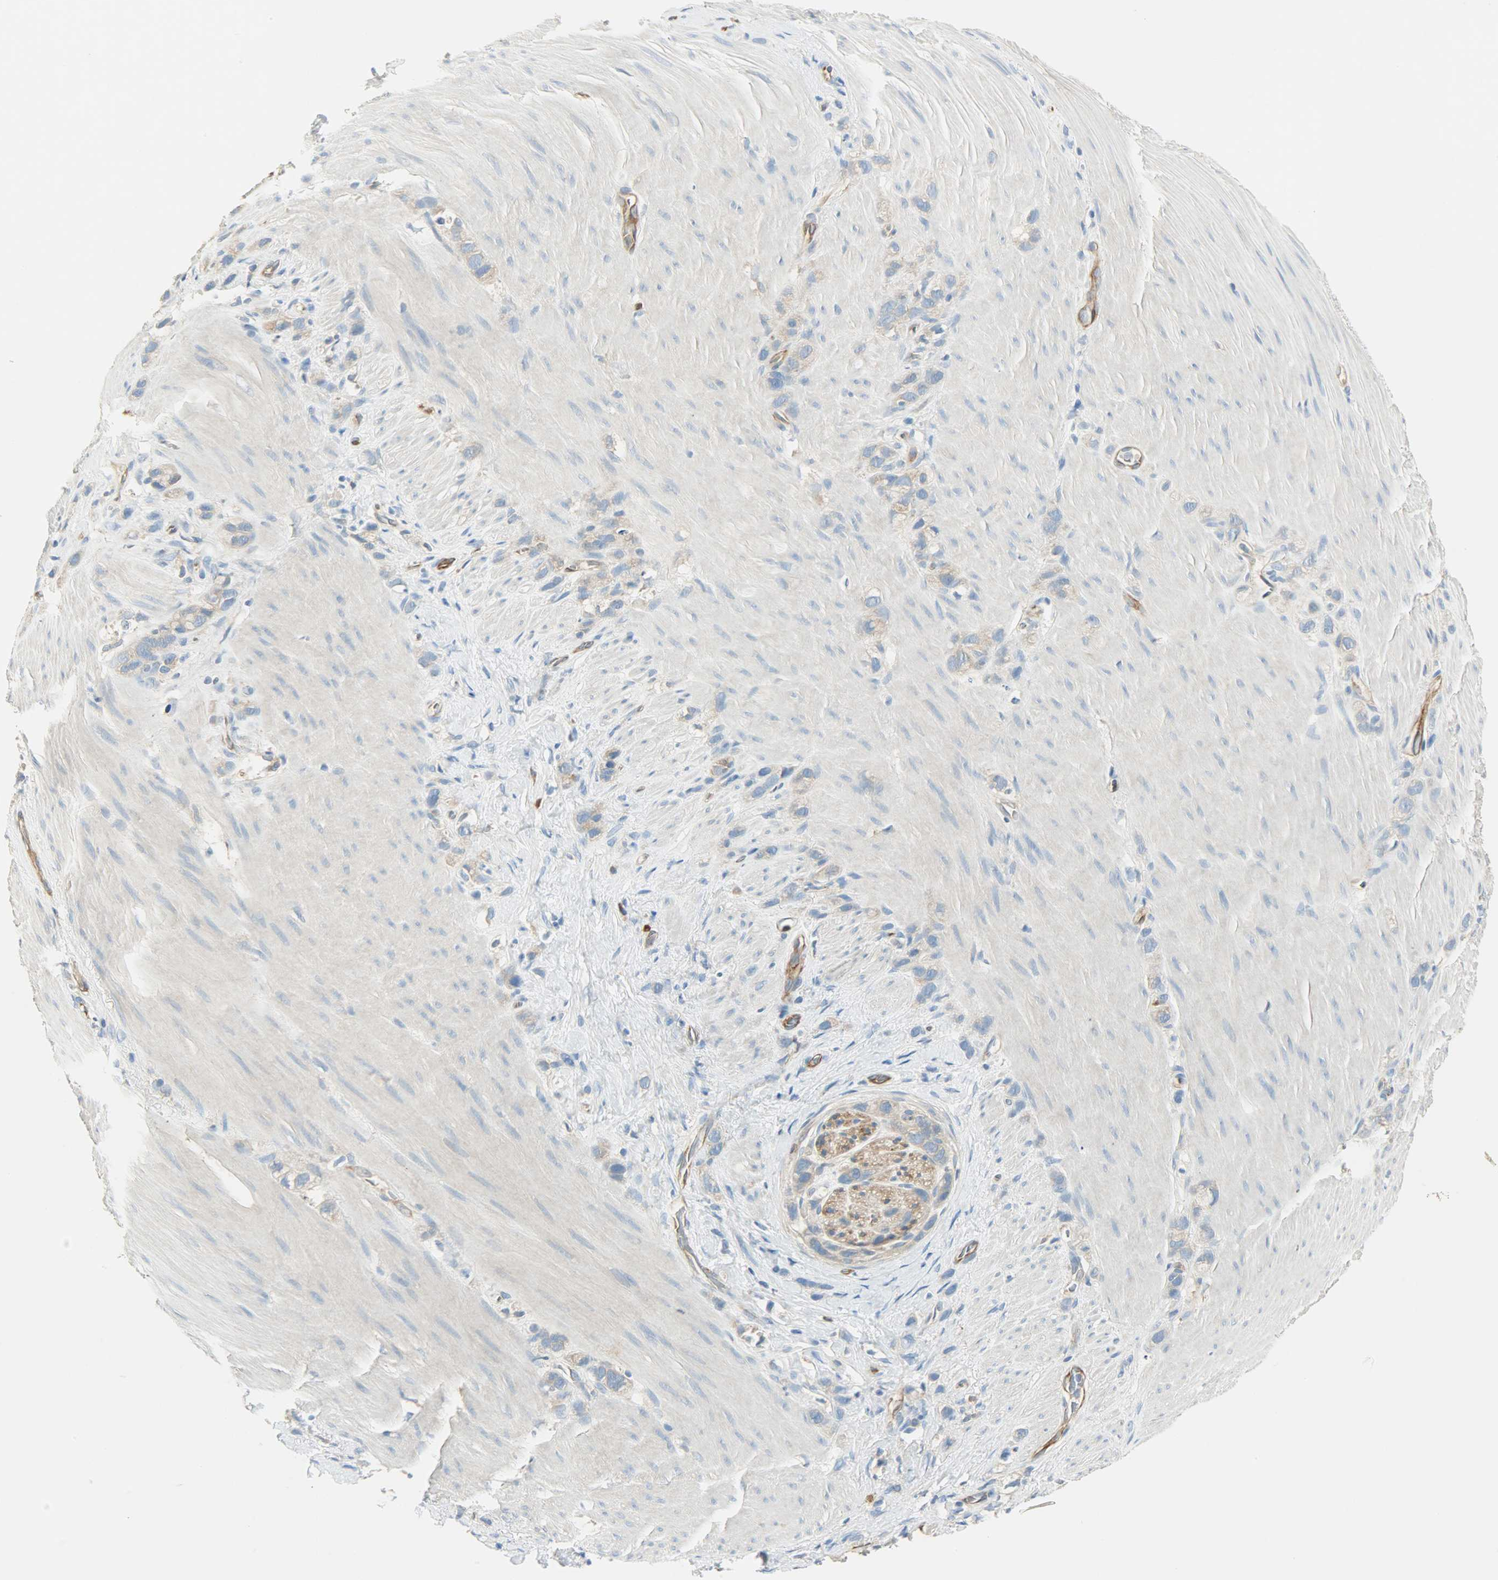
{"staining": {"intensity": "moderate", "quantity": ">75%", "location": "cytoplasmic/membranous"}, "tissue": "stomach cancer", "cell_type": "Tumor cells", "image_type": "cancer", "snomed": [{"axis": "morphology", "description": "Normal tissue, NOS"}, {"axis": "morphology", "description": "Adenocarcinoma, NOS"}, {"axis": "morphology", "description": "Adenocarcinoma, High grade"}, {"axis": "topography", "description": "Stomach, upper"}, {"axis": "topography", "description": "Stomach"}], "caption": "Immunohistochemical staining of human stomach cancer (adenocarcinoma) shows moderate cytoplasmic/membranous protein staining in approximately >75% of tumor cells.", "gene": "WARS1", "patient": {"sex": "female", "age": 65}}